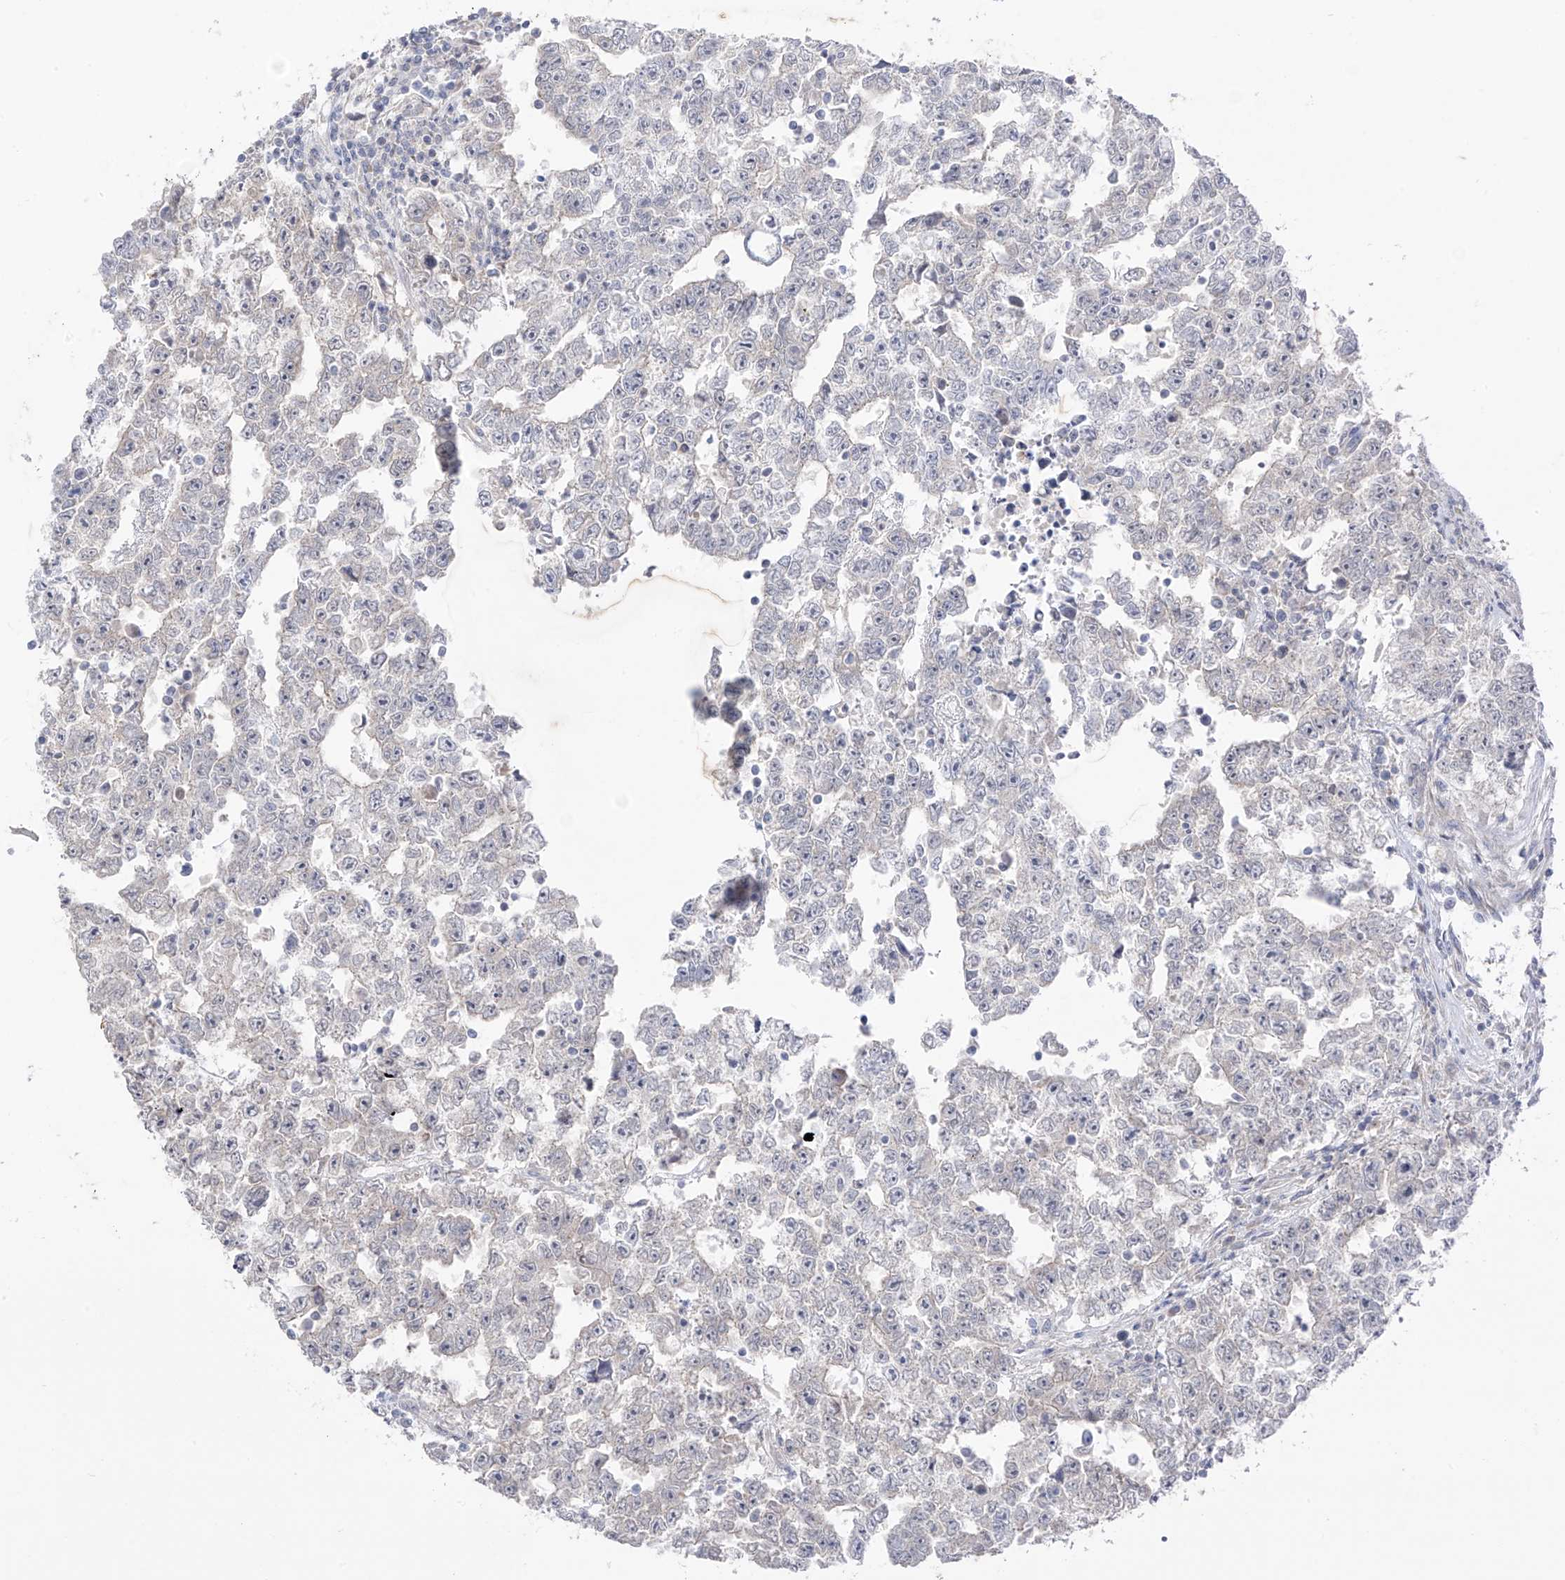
{"staining": {"intensity": "negative", "quantity": "none", "location": "none"}, "tissue": "testis cancer", "cell_type": "Tumor cells", "image_type": "cancer", "snomed": [{"axis": "morphology", "description": "Carcinoma, Embryonal, NOS"}, {"axis": "topography", "description": "Testis"}], "caption": "Protein analysis of testis embryonal carcinoma exhibits no significant staining in tumor cells.", "gene": "NALCN", "patient": {"sex": "male", "age": 25}}